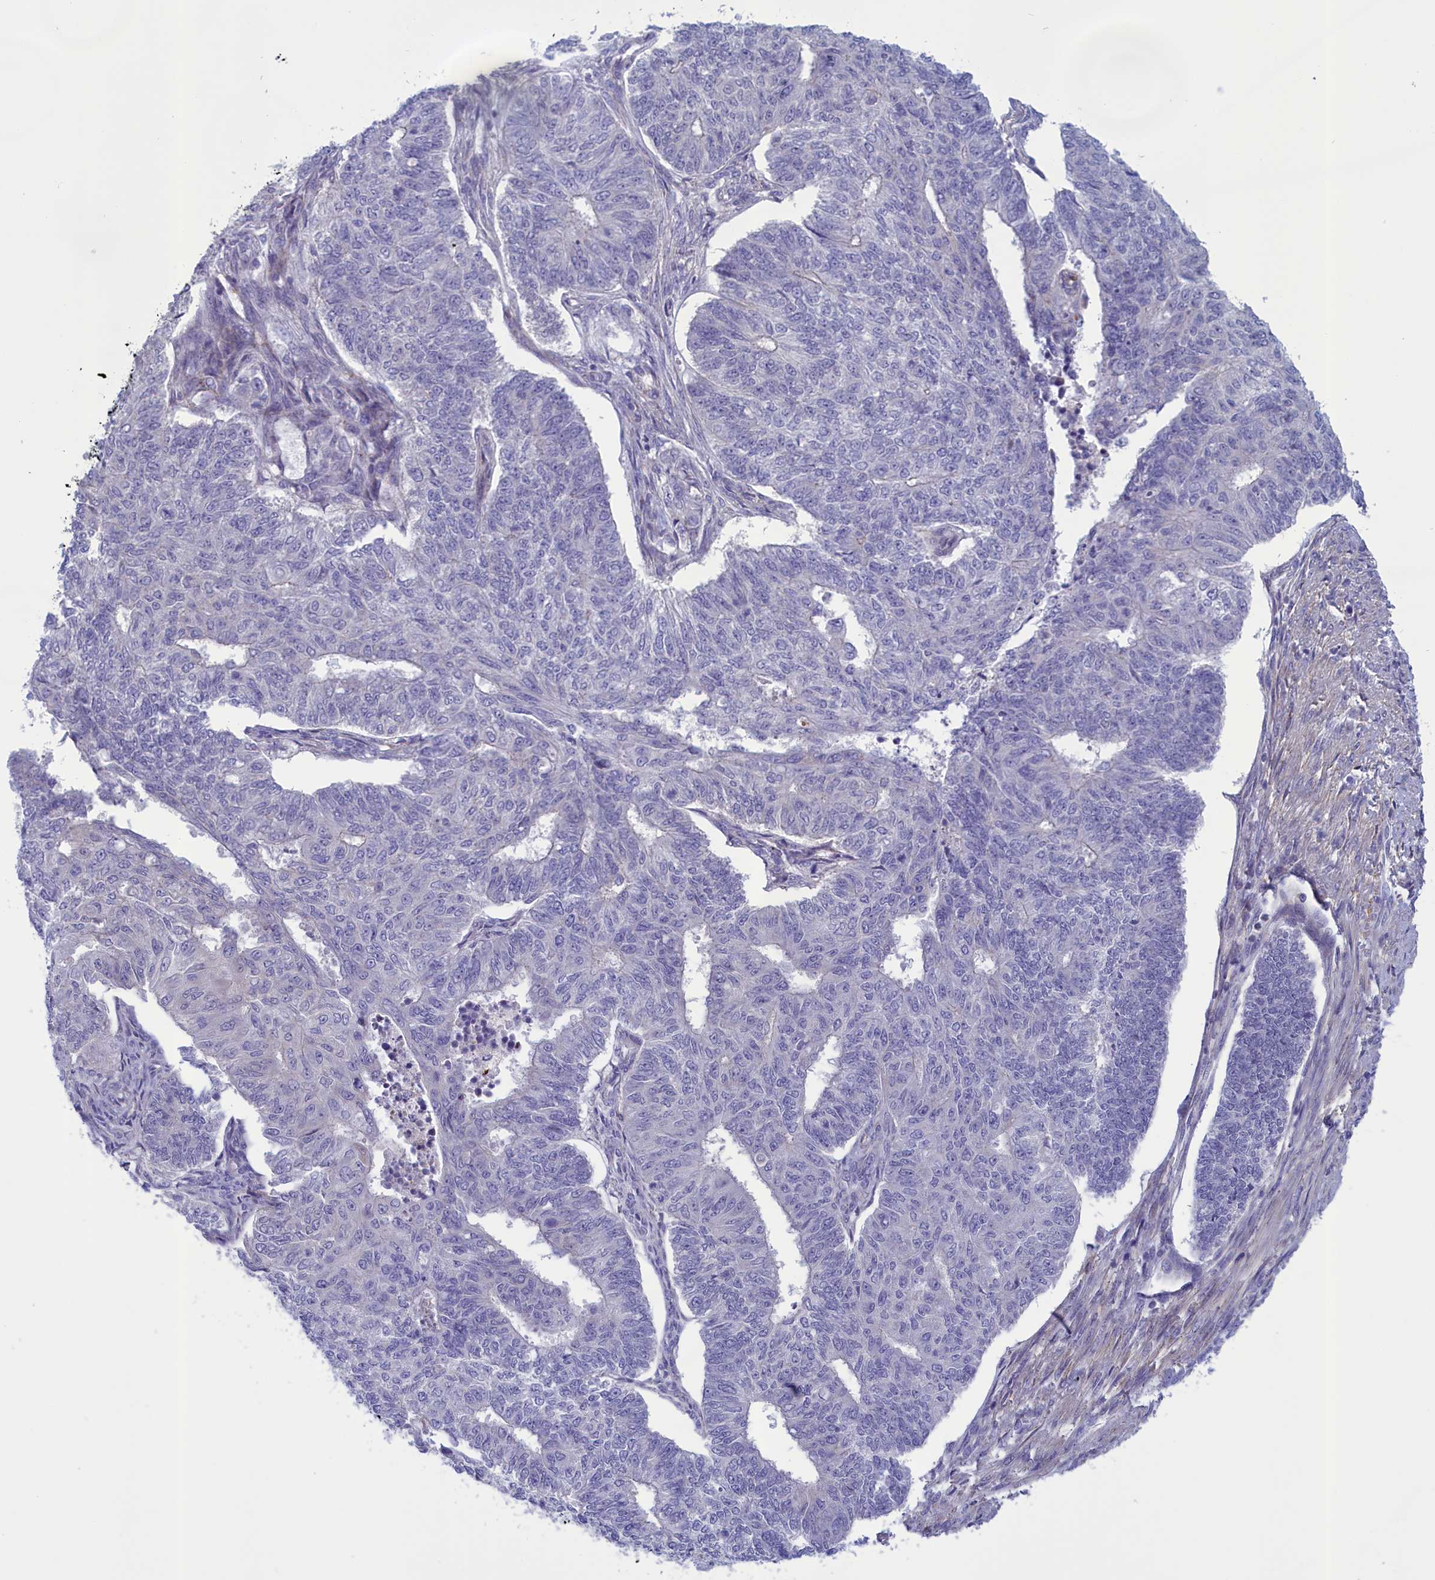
{"staining": {"intensity": "negative", "quantity": "none", "location": "none"}, "tissue": "endometrial cancer", "cell_type": "Tumor cells", "image_type": "cancer", "snomed": [{"axis": "morphology", "description": "Adenocarcinoma, NOS"}, {"axis": "topography", "description": "Endometrium"}], "caption": "An IHC micrograph of endometrial cancer (adenocarcinoma) is shown. There is no staining in tumor cells of endometrial cancer (adenocarcinoma).", "gene": "CORO2A", "patient": {"sex": "female", "age": 32}}